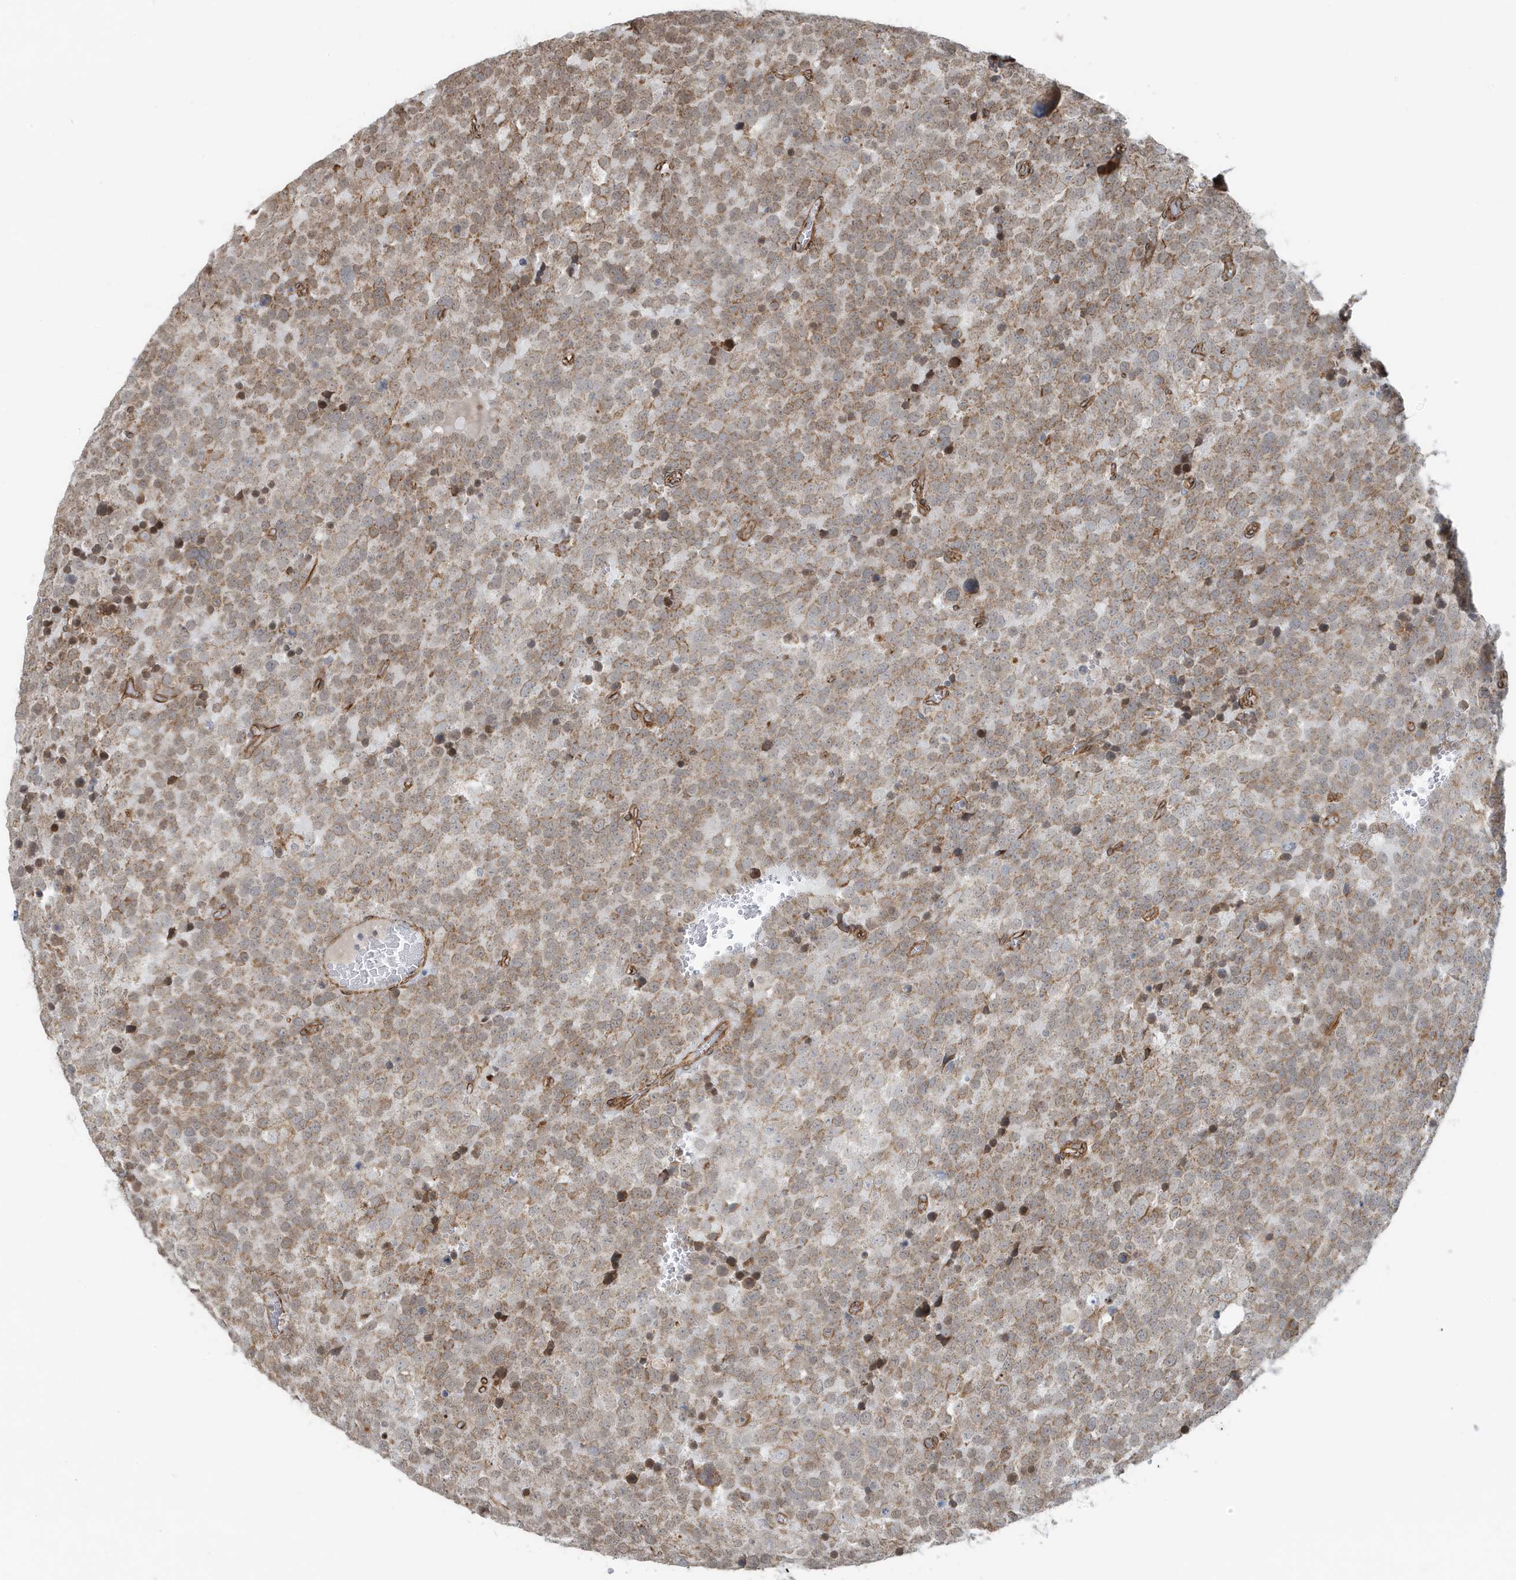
{"staining": {"intensity": "moderate", "quantity": "25%-75%", "location": "cytoplasmic/membranous"}, "tissue": "testis cancer", "cell_type": "Tumor cells", "image_type": "cancer", "snomed": [{"axis": "morphology", "description": "Seminoma, NOS"}, {"axis": "topography", "description": "Testis"}], "caption": "Protein staining reveals moderate cytoplasmic/membranous positivity in about 25%-75% of tumor cells in seminoma (testis). Nuclei are stained in blue.", "gene": "CHCHD4", "patient": {"sex": "male", "age": 71}}